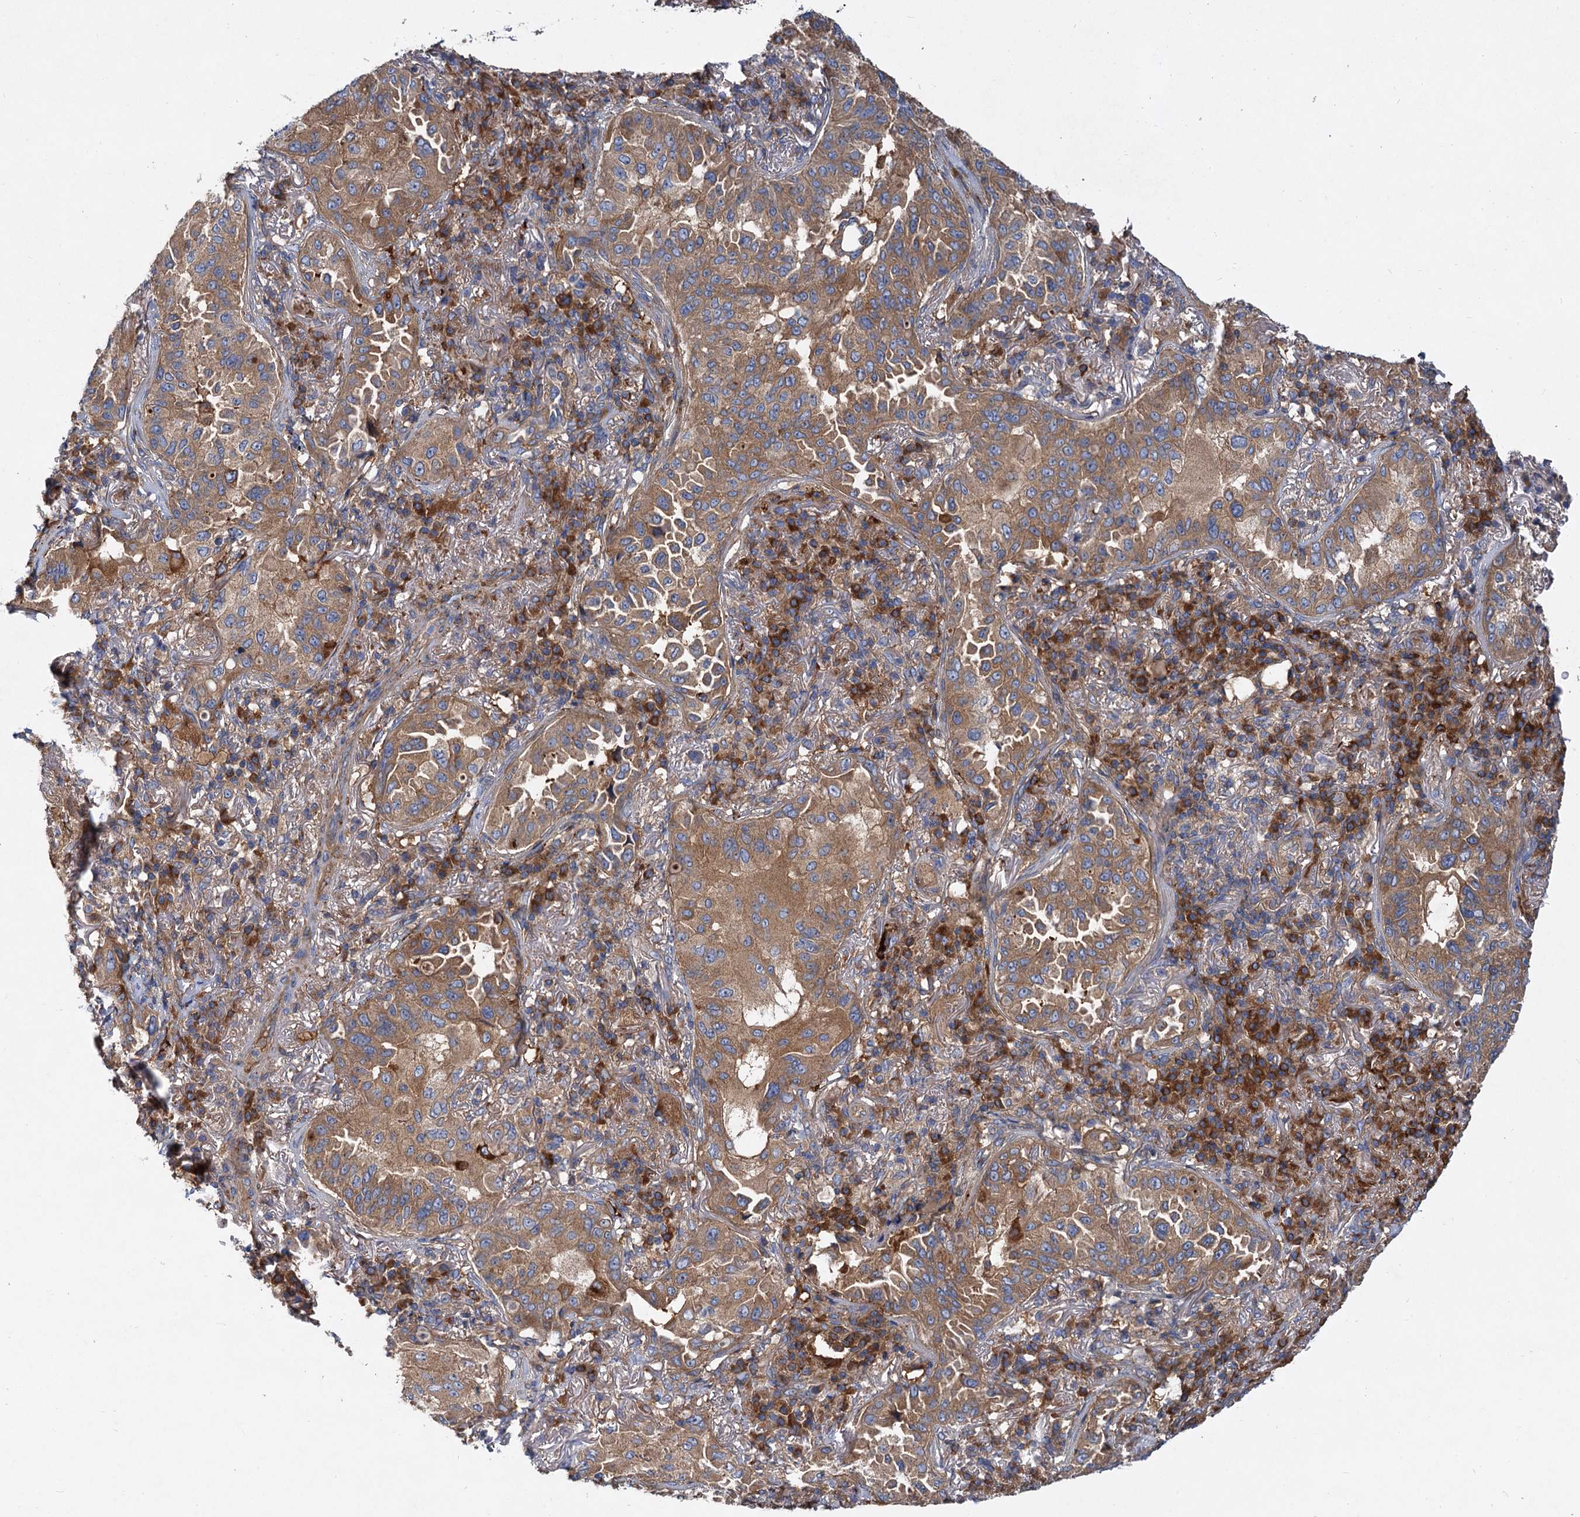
{"staining": {"intensity": "moderate", "quantity": ">75%", "location": "cytoplasmic/membranous"}, "tissue": "lung cancer", "cell_type": "Tumor cells", "image_type": "cancer", "snomed": [{"axis": "morphology", "description": "Adenocarcinoma, NOS"}, {"axis": "topography", "description": "Lung"}], "caption": "Tumor cells display medium levels of moderate cytoplasmic/membranous expression in approximately >75% of cells in human adenocarcinoma (lung).", "gene": "ALKBH7", "patient": {"sex": "female", "age": 69}}